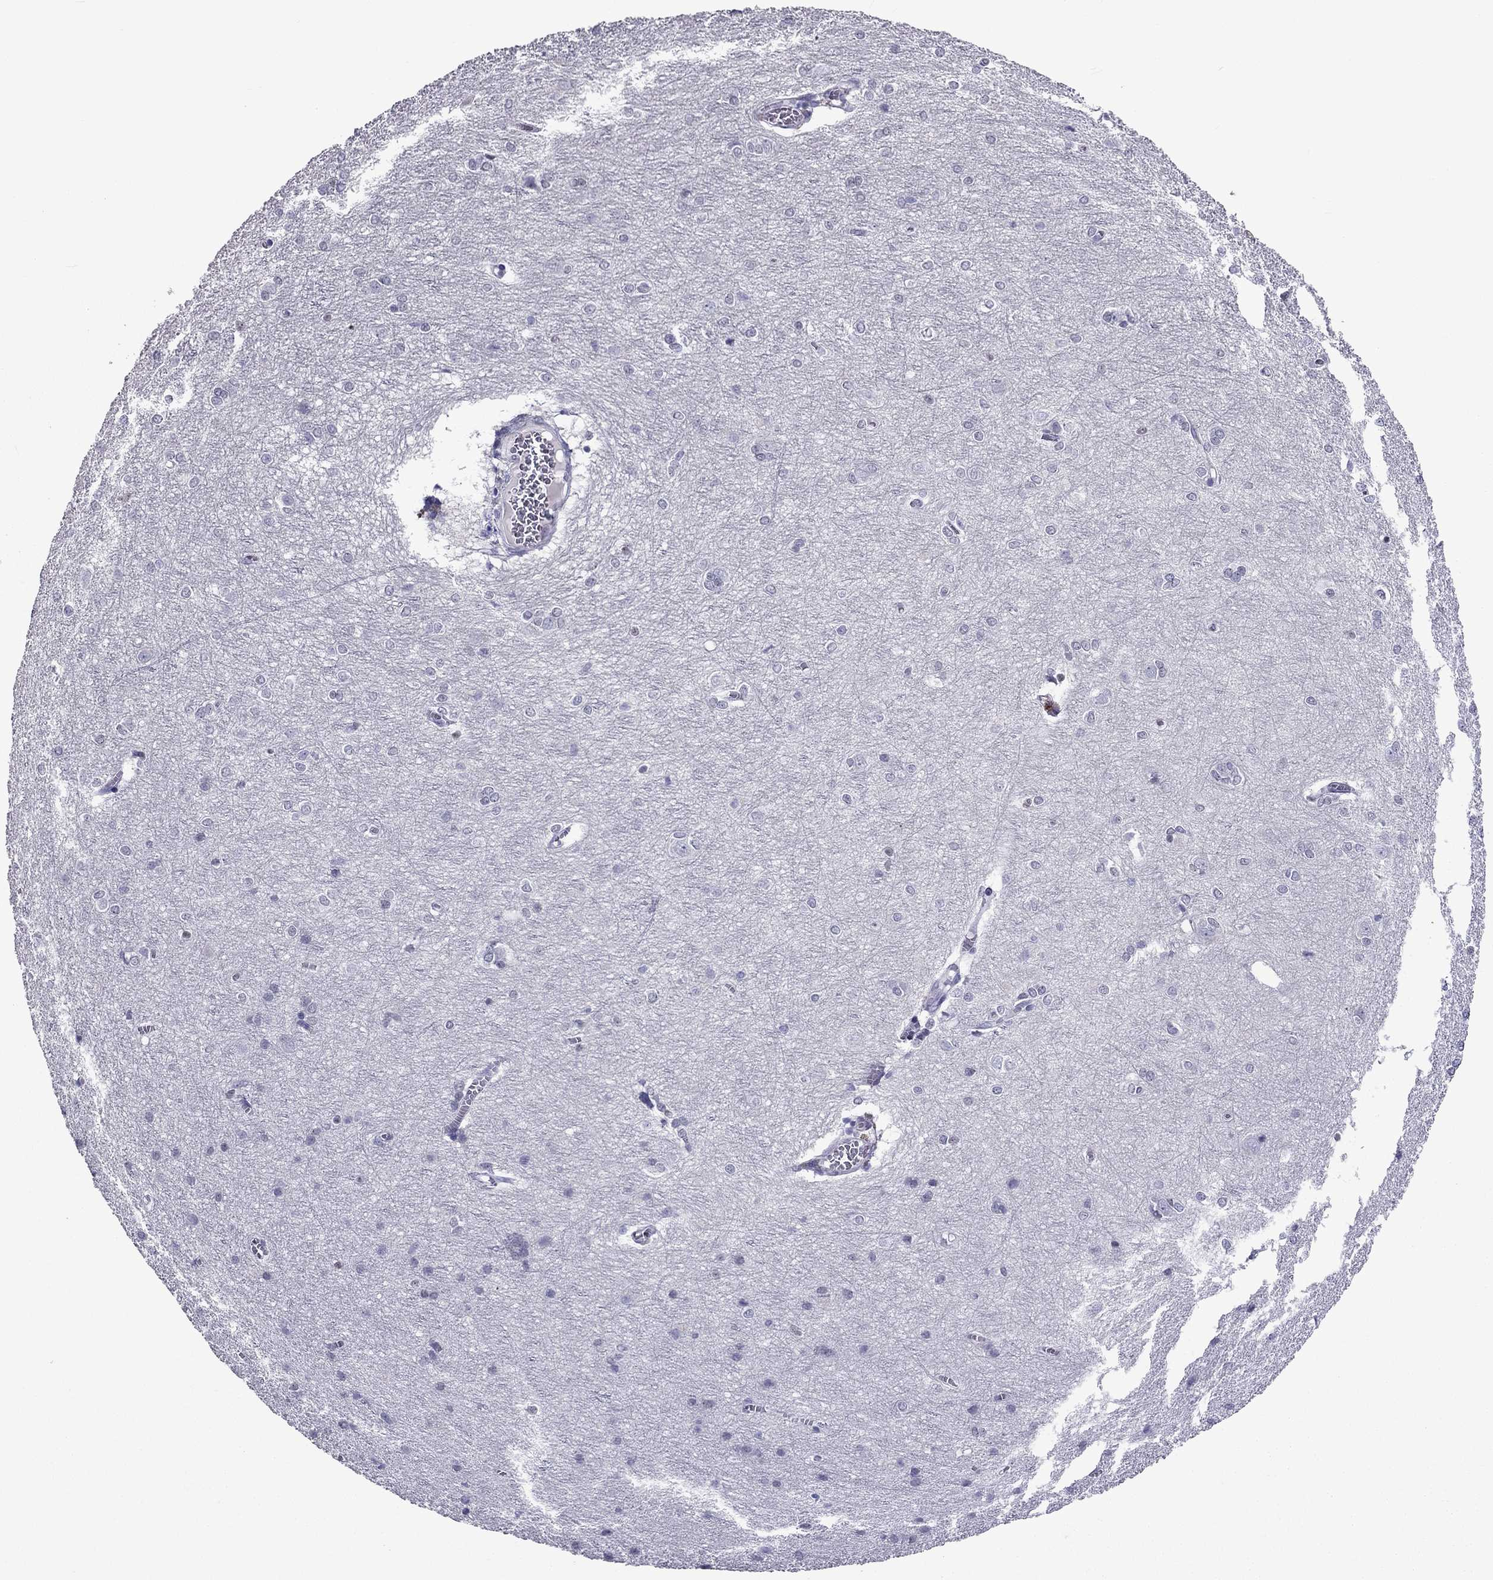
{"staining": {"intensity": "negative", "quantity": "none", "location": "none"}, "tissue": "cerebral cortex", "cell_type": "Endothelial cells", "image_type": "normal", "snomed": [{"axis": "morphology", "description": "Normal tissue, NOS"}, {"axis": "topography", "description": "Cerebral cortex"}], "caption": "DAB (3,3'-diaminobenzidine) immunohistochemical staining of normal cerebral cortex reveals no significant positivity in endothelial cells.", "gene": "CCL27", "patient": {"sex": "male", "age": 37}}